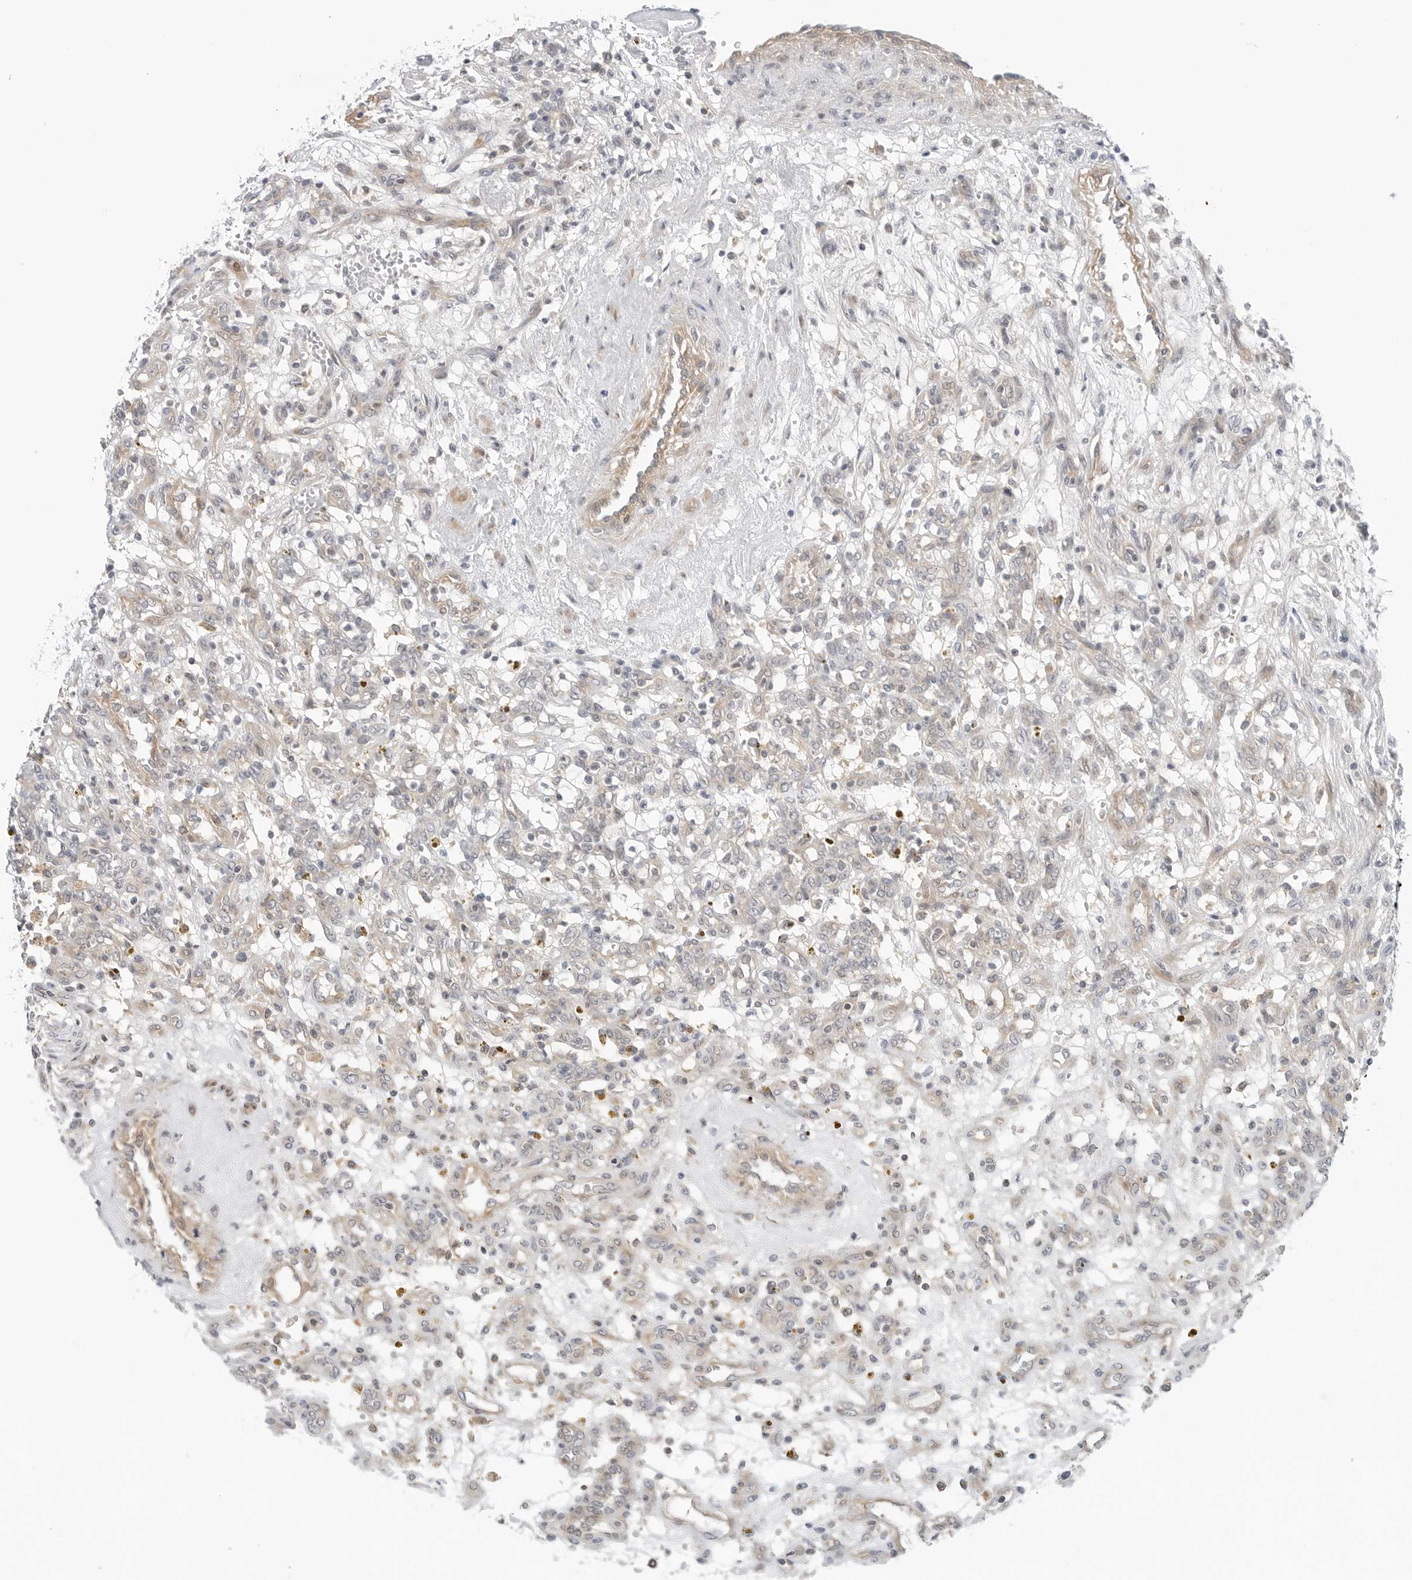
{"staining": {"intensity": "negative", "quantity": "none", "location": "none"}, "tissue": "renal cancer", "cell_type": "Tumor cells", "image_type": "cancer", "snomed": [{"axis": "morphology", "description": "Adenocarcinoma, NOS"}, {"axis": "topography", "description": "Kidney"}], "caption": "Protein analysis of renal adenocarcinoma reveals no significant expression in tumor cells.", "gene": "STXBP3", "patient": {"sex": "female", "age": 57}}